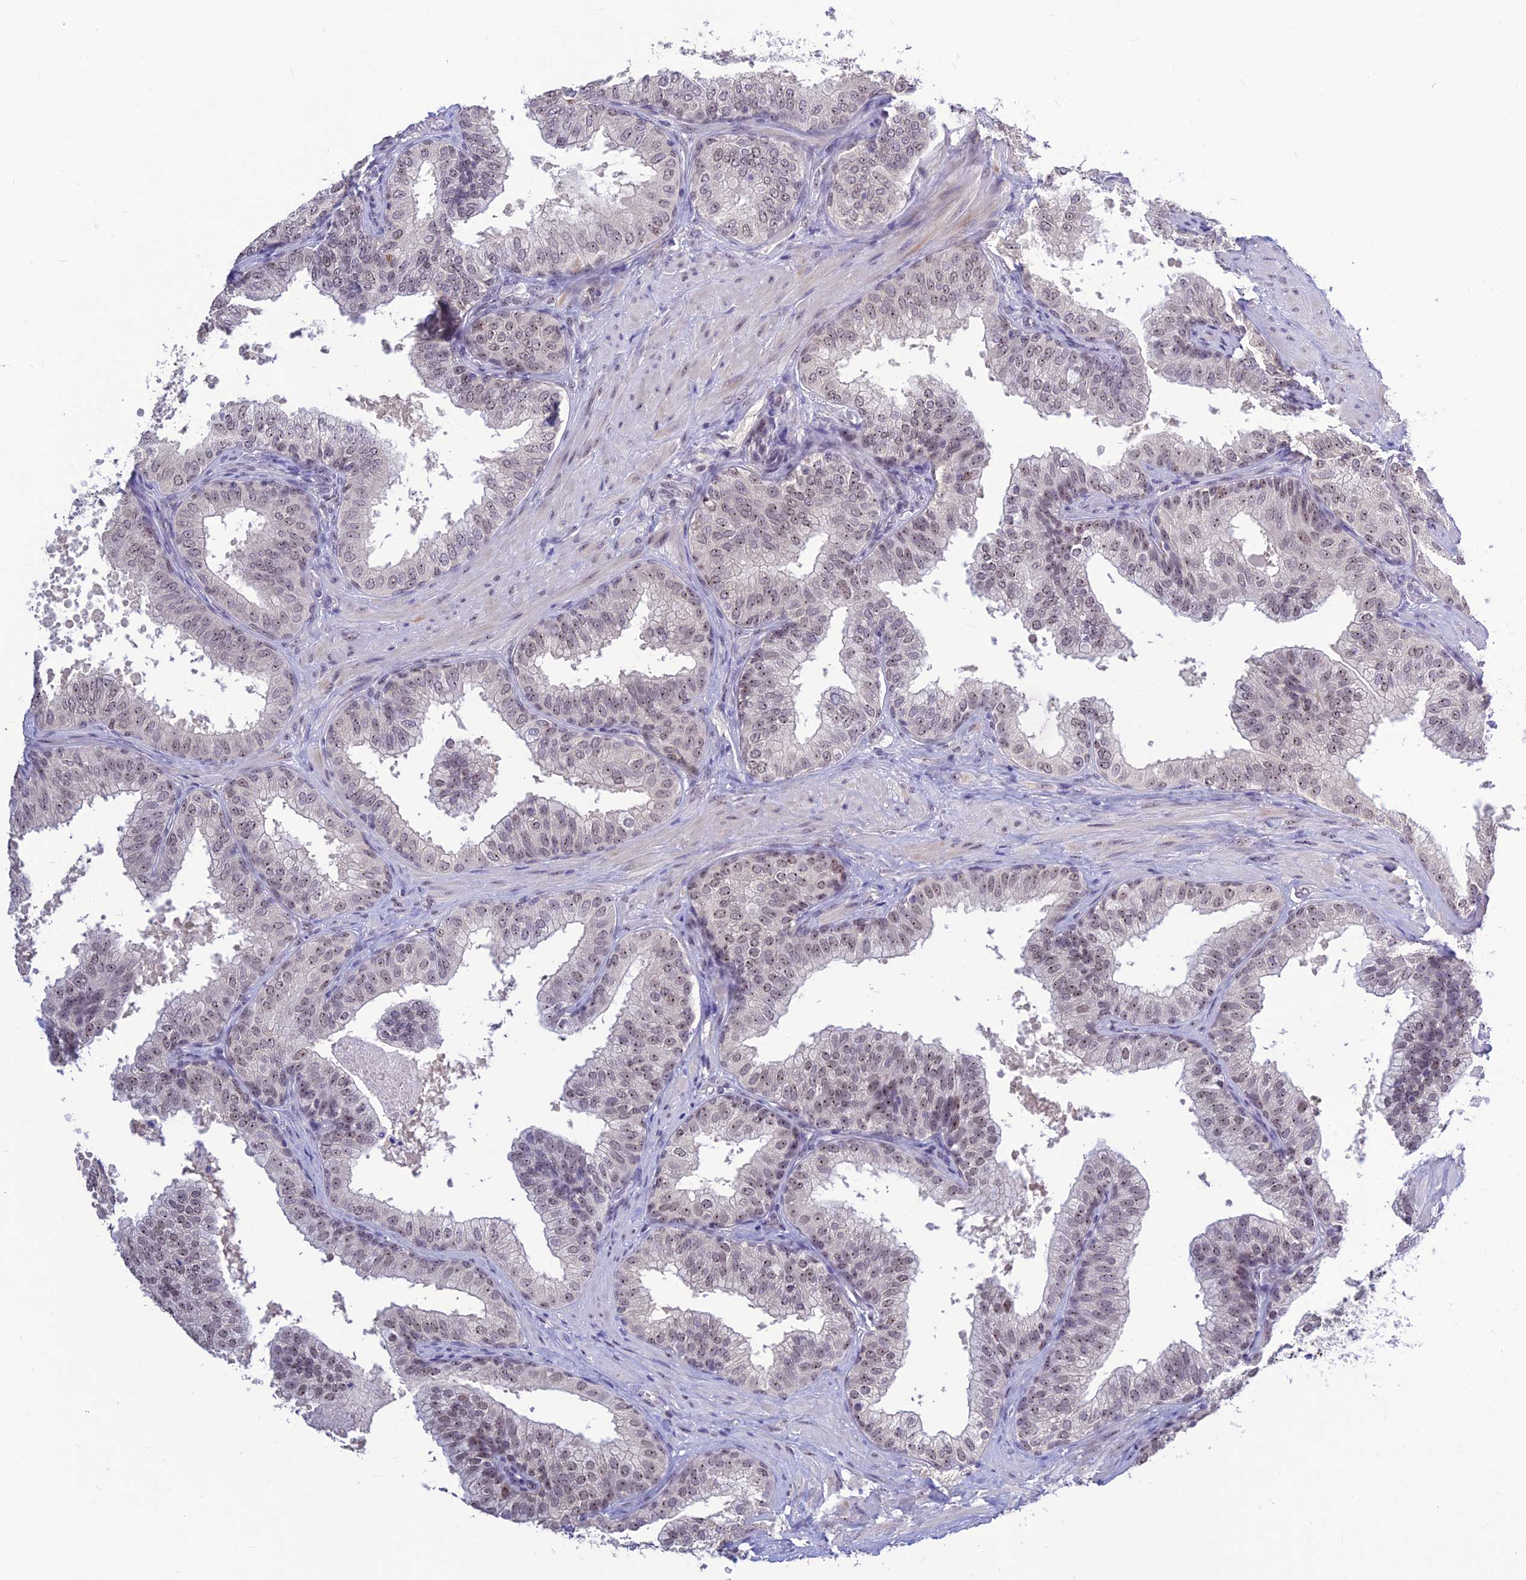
{"staining": {"intensity": "weak", "quantity": "25%-75%", "location": "nuclear"}, "tissue": "prostate", "cell_type": "Glandular cells", "image_type": "normal", "snomed": [{"axis": "morphology", "description": "Normal tissue, NOS"}, {"axis": "topography", "description": "Prostate"}], "caption": "Protein analysis of unremarkable prostate exhibits weak nuclear expression in approximately 25%-75% of glandular cells. (IHC, brightfield microscopy, high magnification).", "gene": "POLR1G", "patient": {"sex": "male", "age": 60}}